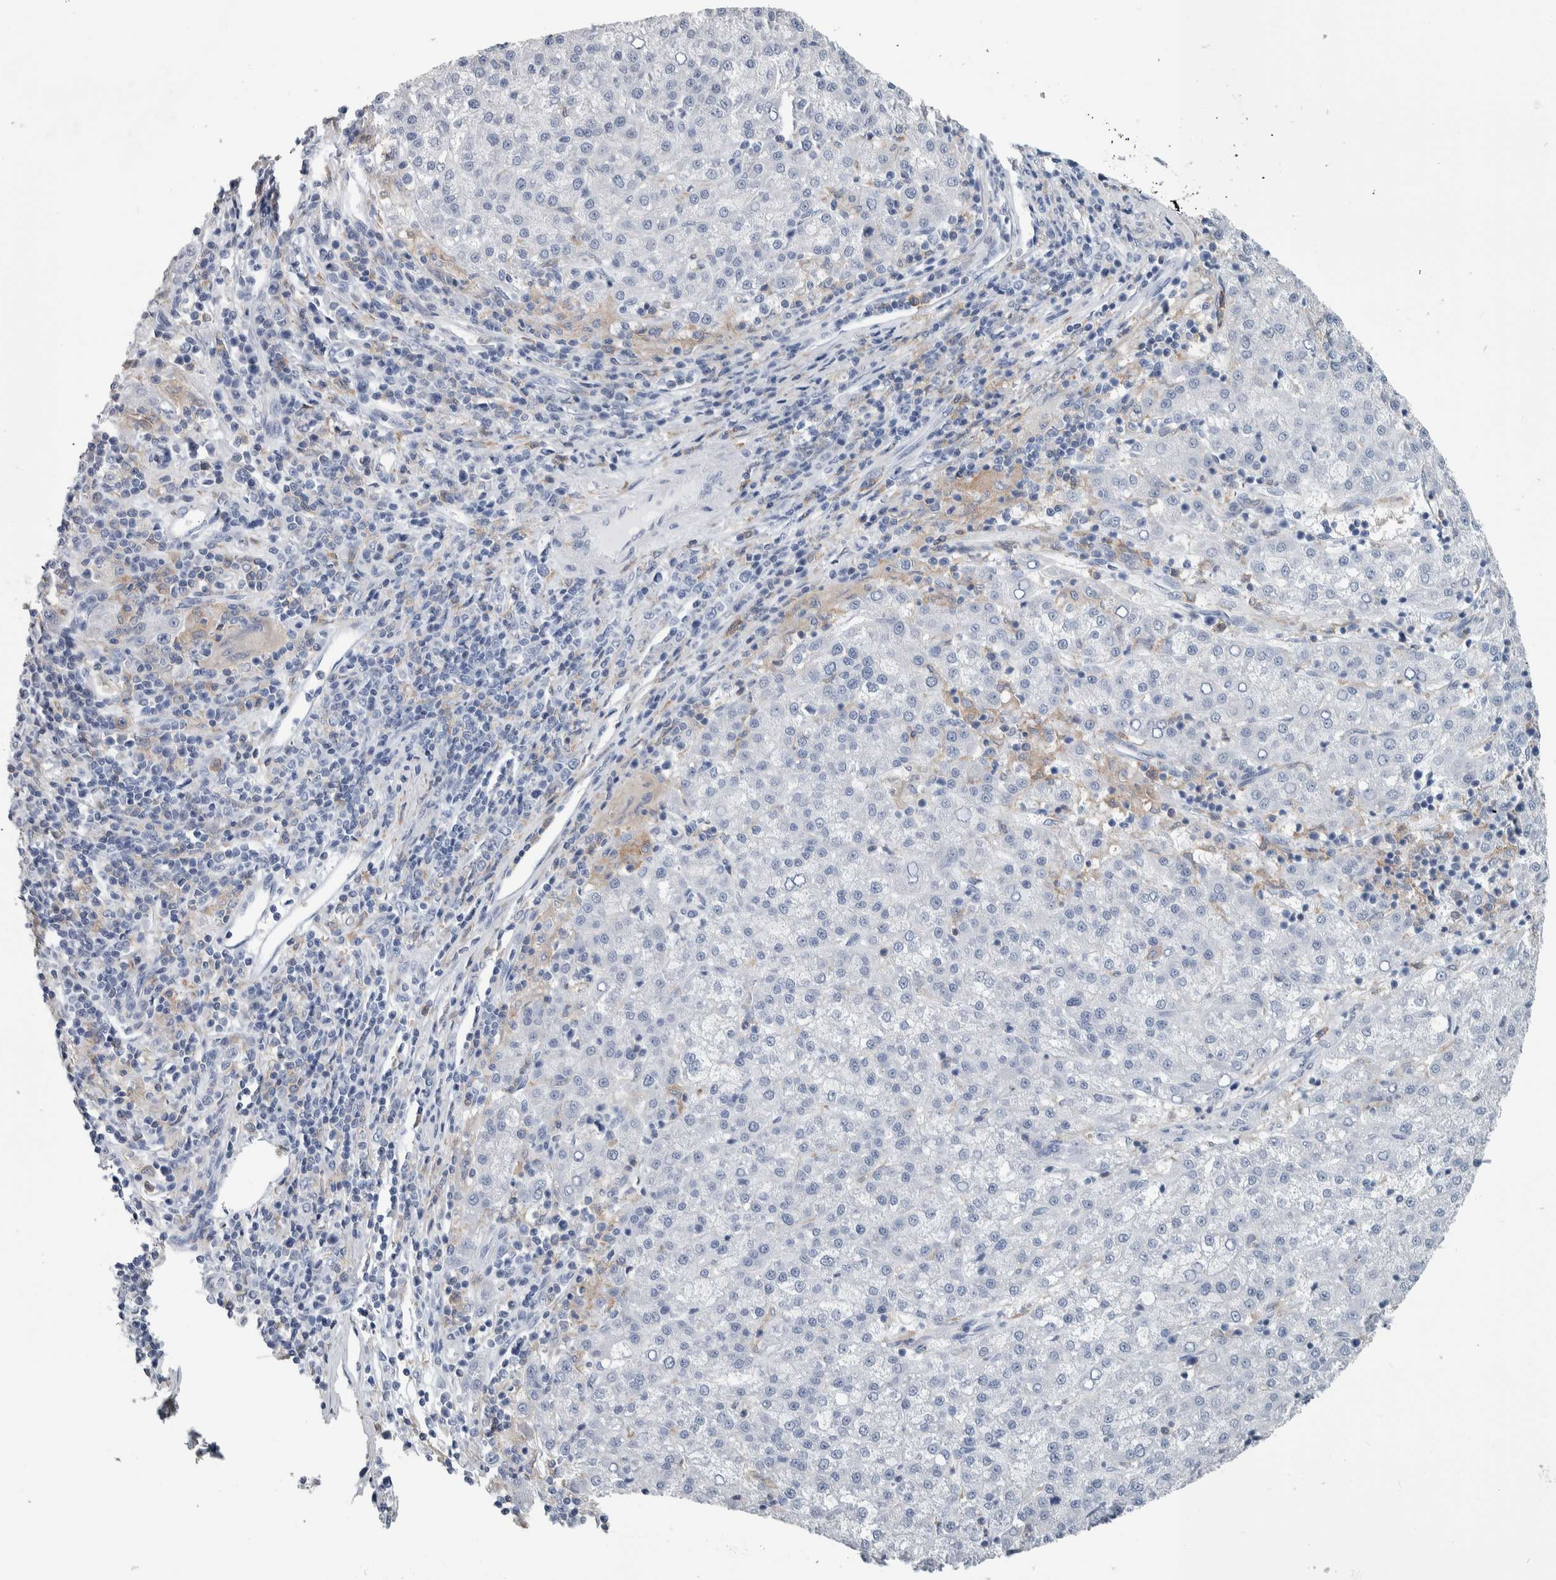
{"staining": {"intensity": "negative", "quantity": "none", "location": "none"}, "tissue": "liver cancer", "cell_type": "Tumor cells", "image_type": "cancer", "snomed": [{"axis": "morphology", "description": "Carcinoma, Hepatocellular, NOS"}, {"axis": "topography", "description": "Liver"}], "caption": "Tumor cells are negative for brown protein staining in liver cancer (hepatocellular carcinoma). (Brightfield microscopy of DAB immunohistochemistry at high magnification).", "gene": "SKAP2", "patient": {"sex": "female", "age": 58}}